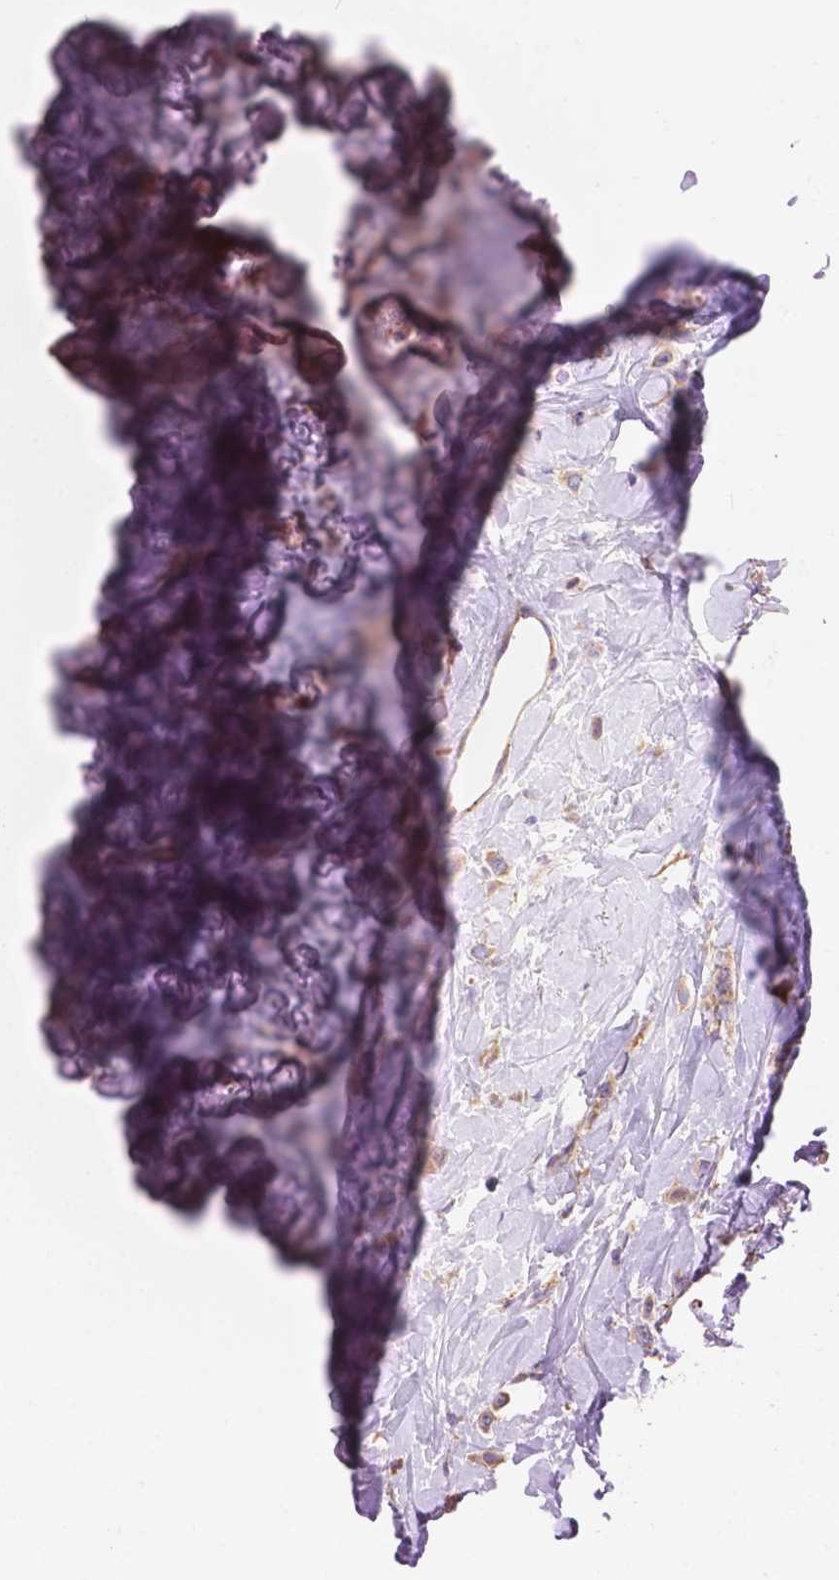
{"staining": {"intensity": "weak", "quantity": ">75%", "location": "cytoplasmic/membranous"}, "tissue": "breast cancer", "cell_type": "Tumor cells", "image_type": "cancer", "snomed": [{"axis": "morphology", "description": "Lobular carcinoma"}, {"axis": "topography", "description": "Breast"}], "caption": "Immunohistochemistry (IHC) image of neoplastic tissue: human breast cancer (lobular carcinoma) stained using IHC demonstrates low levels of weak protein expression localized specifically in the cytoplasmic/membranous of tumor cells, appearing as a cytoplasmic/membranous brown color.", "gene": "RPL37A", "patient": {"sex": "female", "age": 66}}